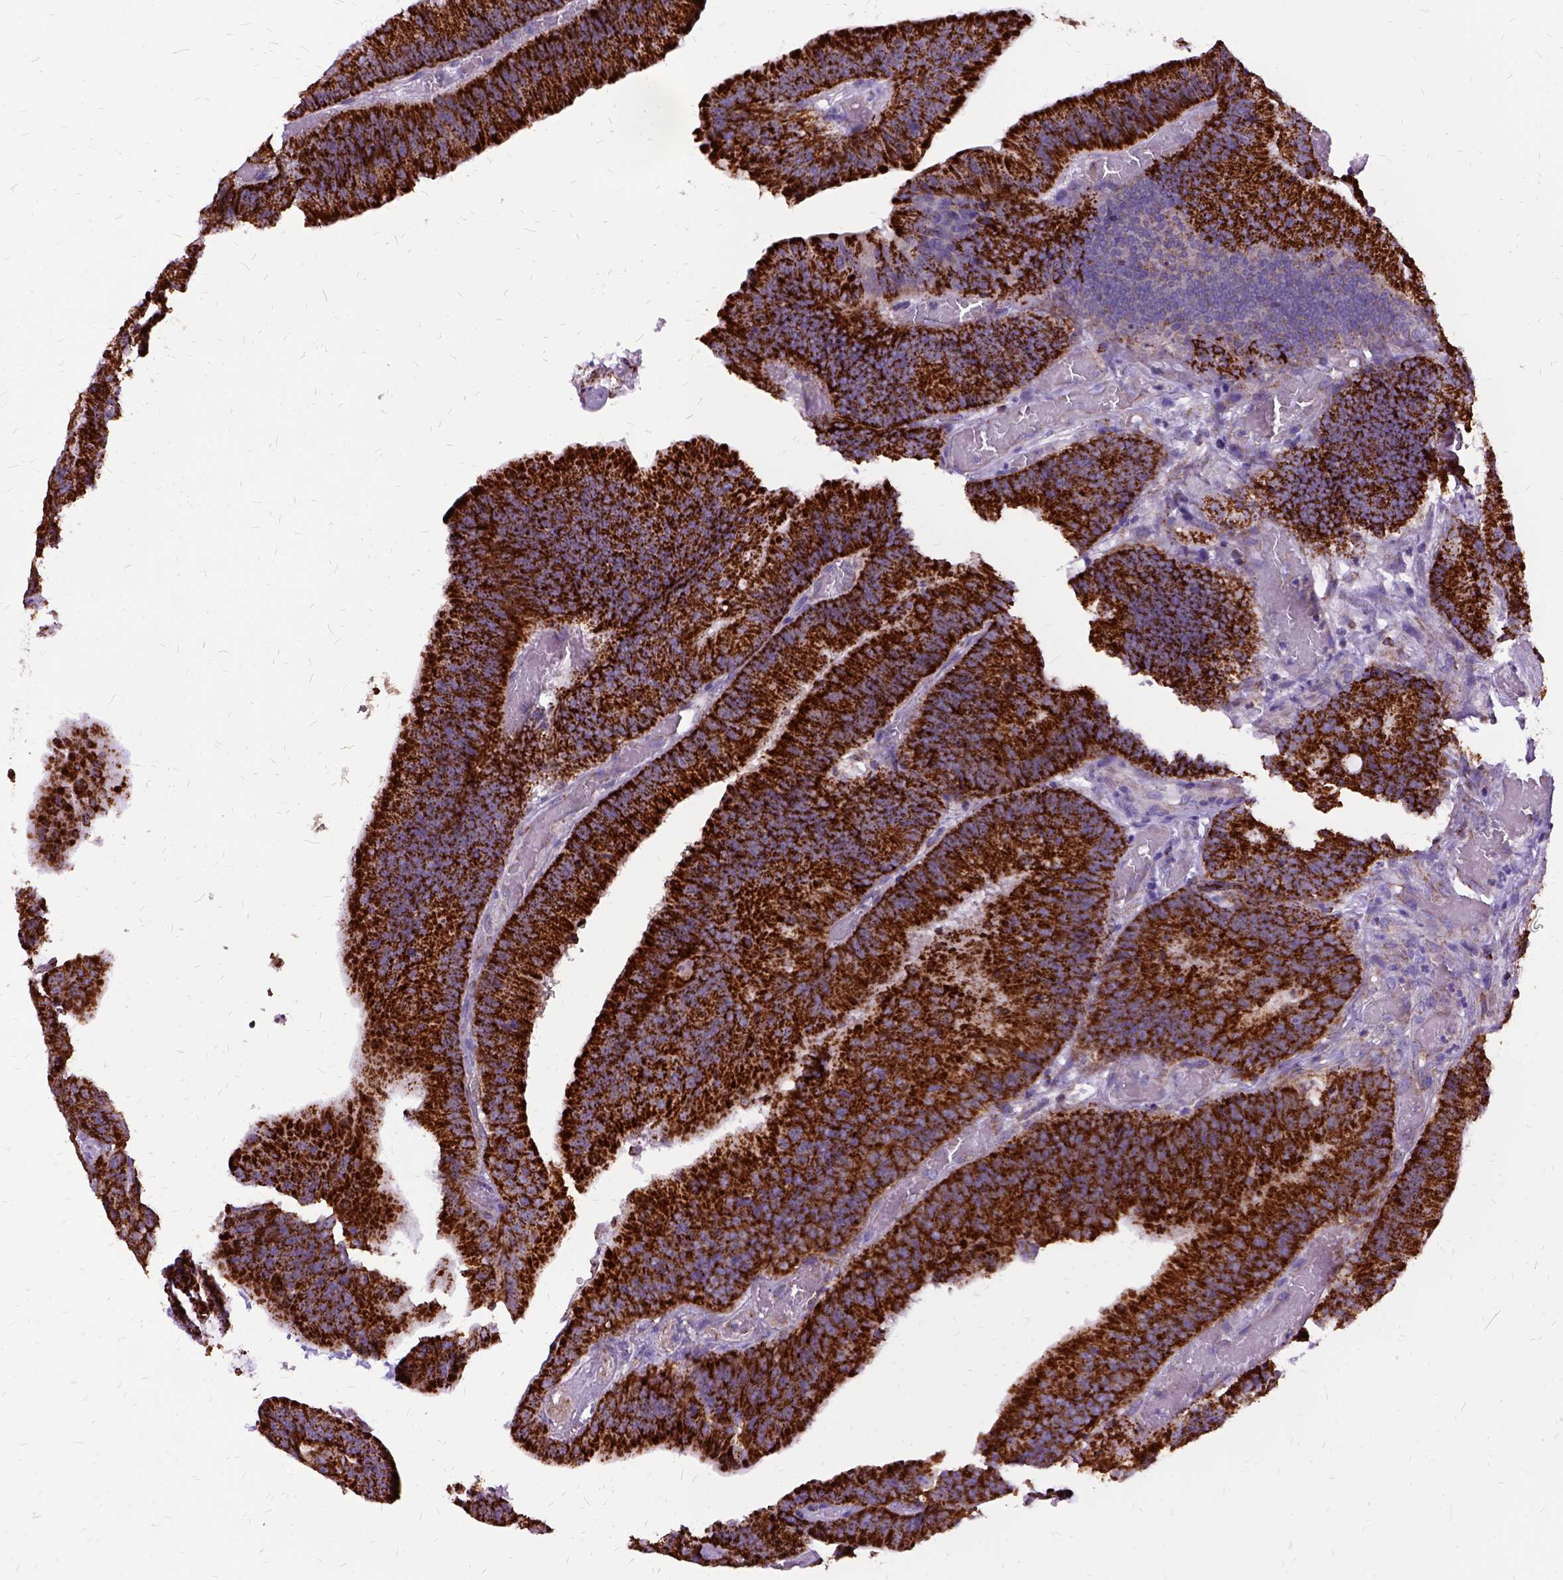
{"staining": {"intensity": "strong", "quantity": ">75%", "location": "cytoplasmic/membranous"}, "tissue": "colorectal cancer", "cell_type": "Tumor cells", "image_type": "cancer", "snomed": [{"axis": "morphology", "description": "Adenocarcinoma, NOS"}, {"axis": "topography", "description": "Colon"}], "caption": "A histopathology image of human colorectal cancer (adenocarcinoma) stained for a protein shows strong cytoplasmic/membranous brown staining in tumor cells.", "gene": "OXCT1", "patient": {"sex": "female", "age": 78}}